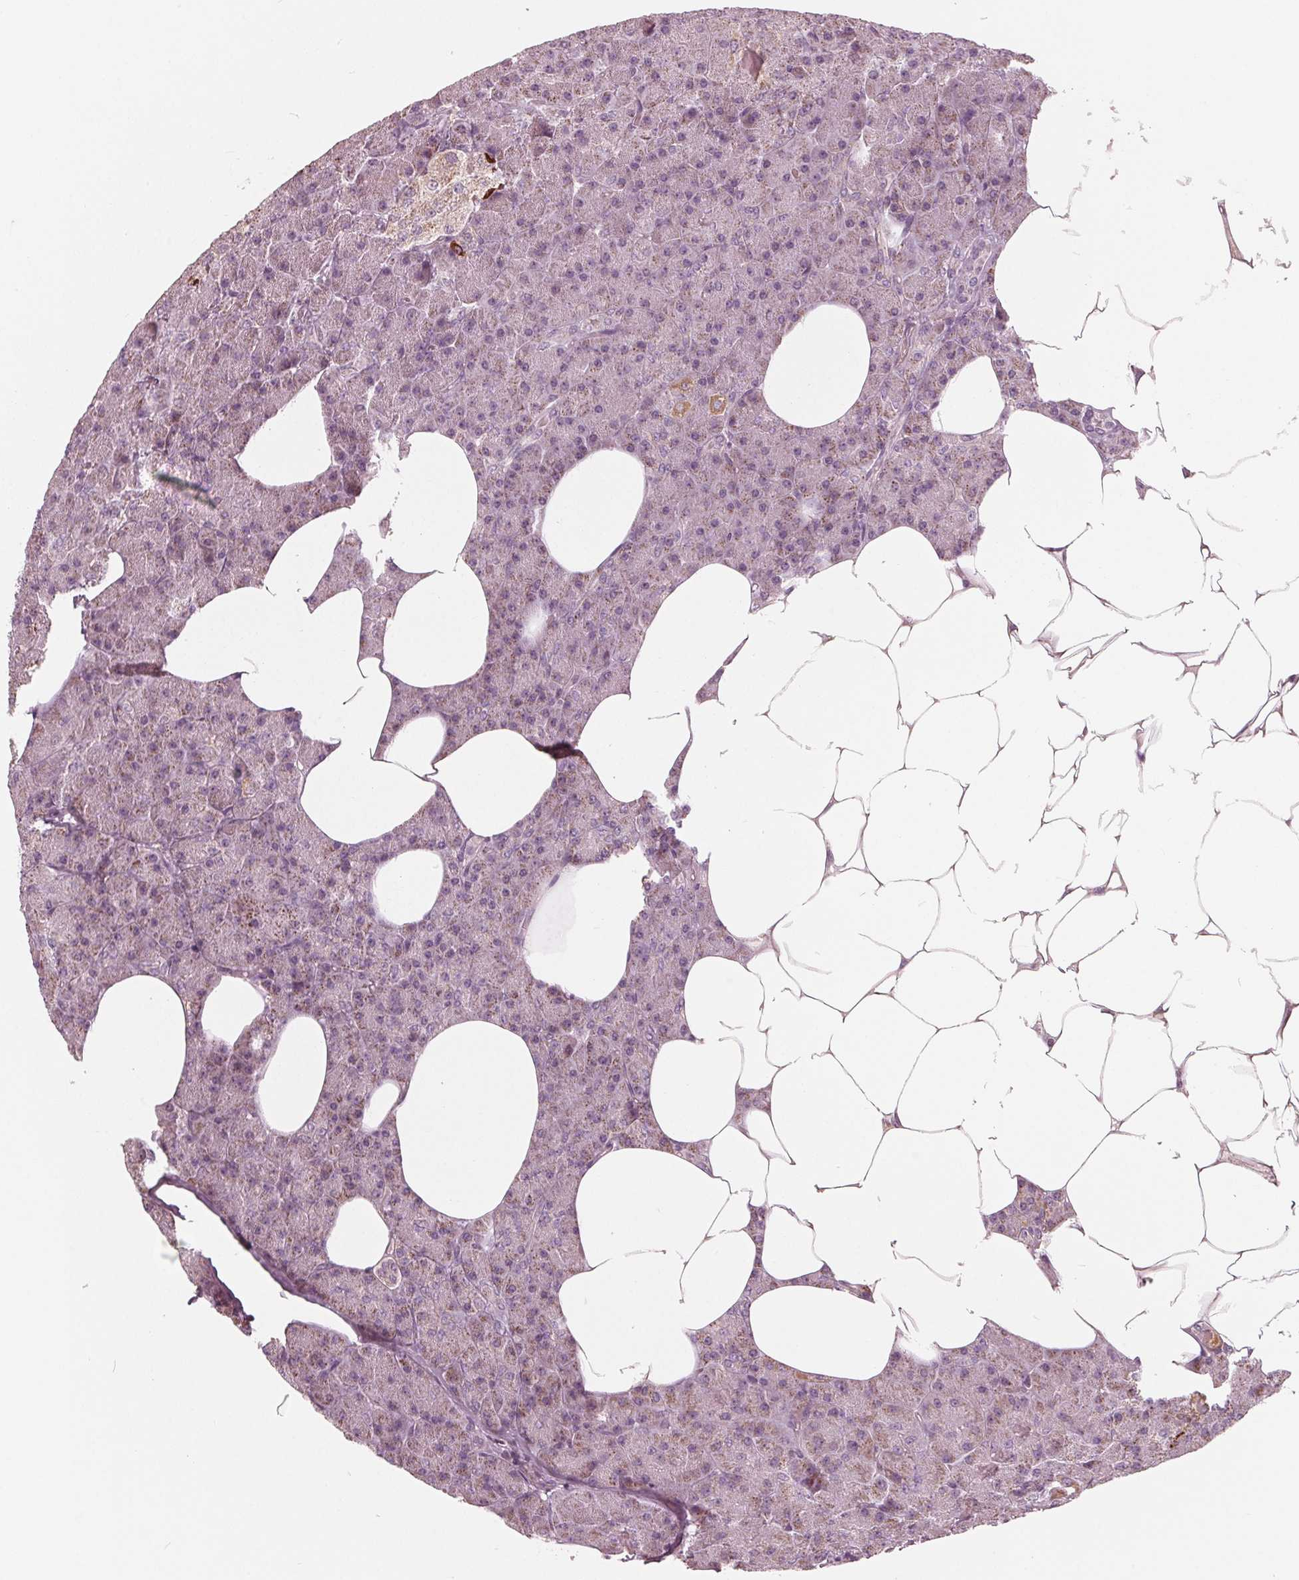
{"staining": {"intensity": "moderate", "quantity": "<25%", "location": "cytoplasmic/membranous"}, "tissue": "pancreas", "cell_type": "Exocrine glandular cells", "image_type": "normal", "snomed": [{"axis": "morphology", "description": "Normal tissue, NOS"}, {"axis": "topography", "description": "Pancreas"}], "caption": "Immunohistochemical staining of unremarkable pancreas reveals moderate cytoplasmic/membranous protein expression in about <25% of exocrine glandular cells. (DAB = brown stain, brightfield microscopy at high magnification).", "gene": "DCAF4L2", "patient": {"sex": "female", "age": 45}}